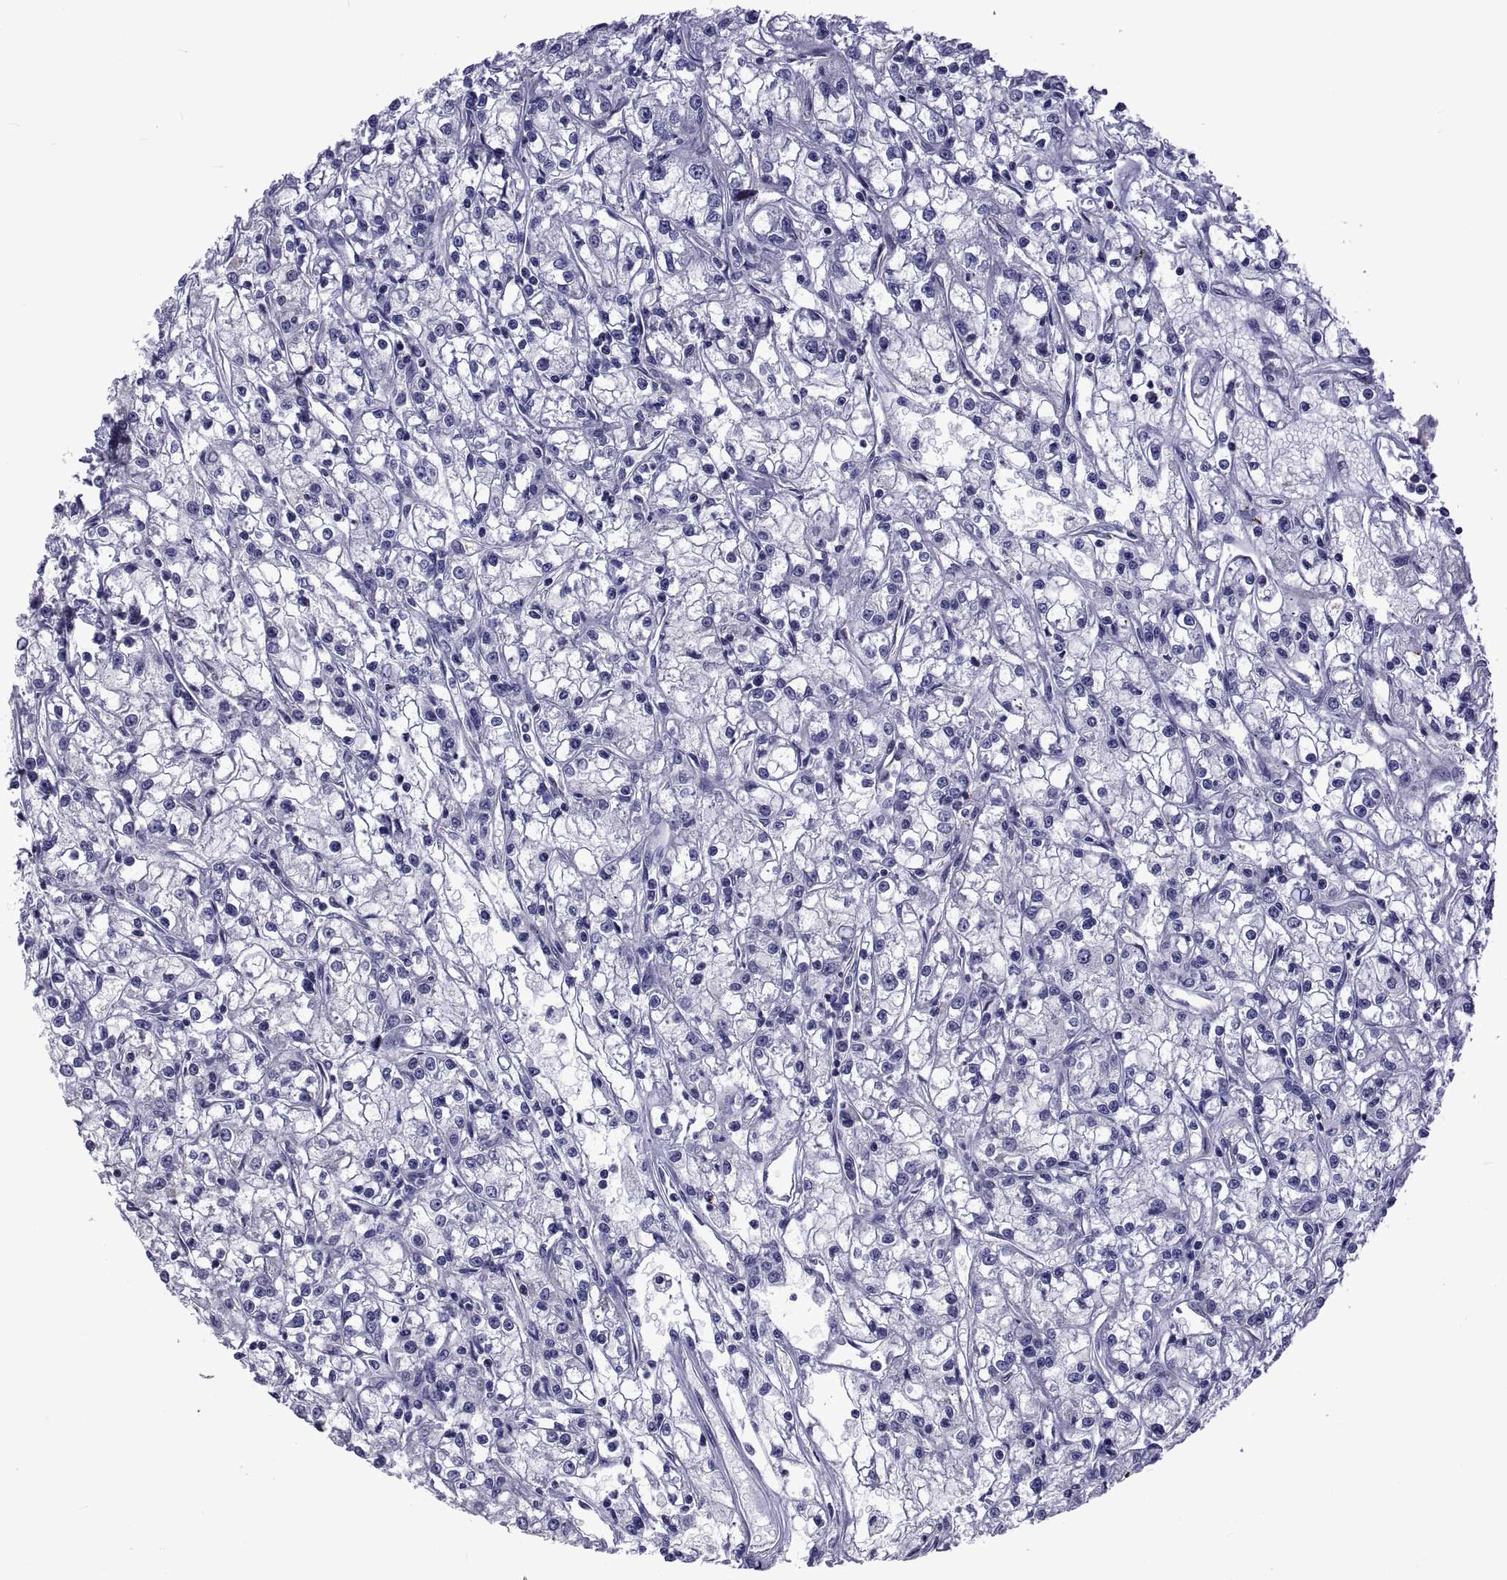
{"staining": {"intensity": "negative", "quantity": "none", "location": "none"}, "tissue": "renal cancer", "cell_type": "Tumor cells", "image_type": "cancer", "snomed": [{"axis": "morphology", "description": "Adenocarcinoma, NOS"}, {"axis": "topography", "description": "Kidney"}], "caption": "Human renal cancer stained for a protein using IHC displays no expression in tumor cells.", "gene": "LCN9", "patient": {"sex": "female", "age": 59}}